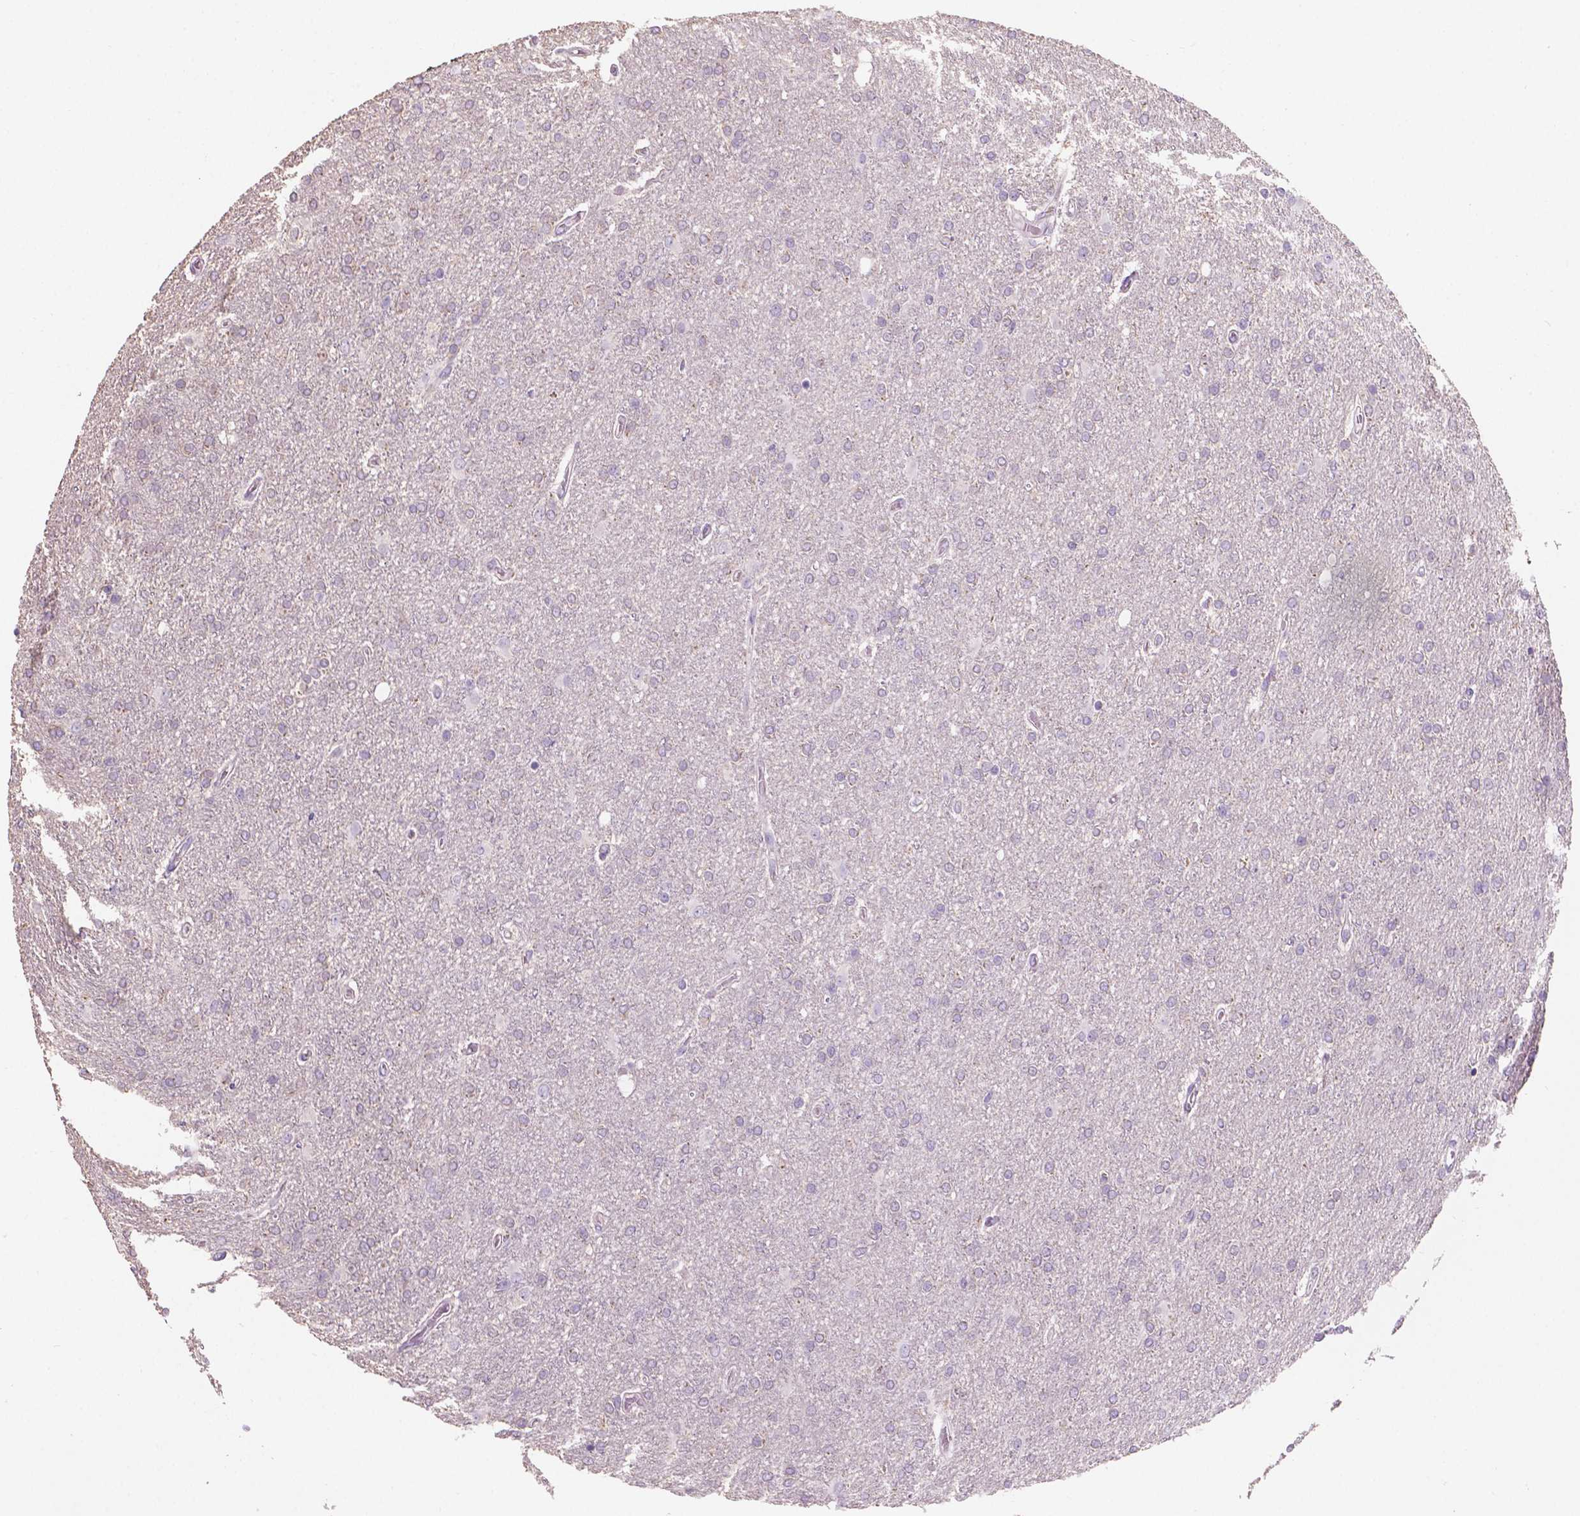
{"staining": {"intensity": "negative", "quantity": "none", "location": "none"}, "tissue": "glioma", "cell_type": "Tumor cells", "image_type": "cancer", "snomed": [{"axis": "morphology", "description": "Glioma, malignant, High grade"}, {"axis": "topography", "description": "Cerebral cortex"}], "caption": "Photomicrograph shows no protein positivity in tumor cells of glioma tissue.", "gene": "SBSN", "patient": {"sex": "male", "age": 70}}